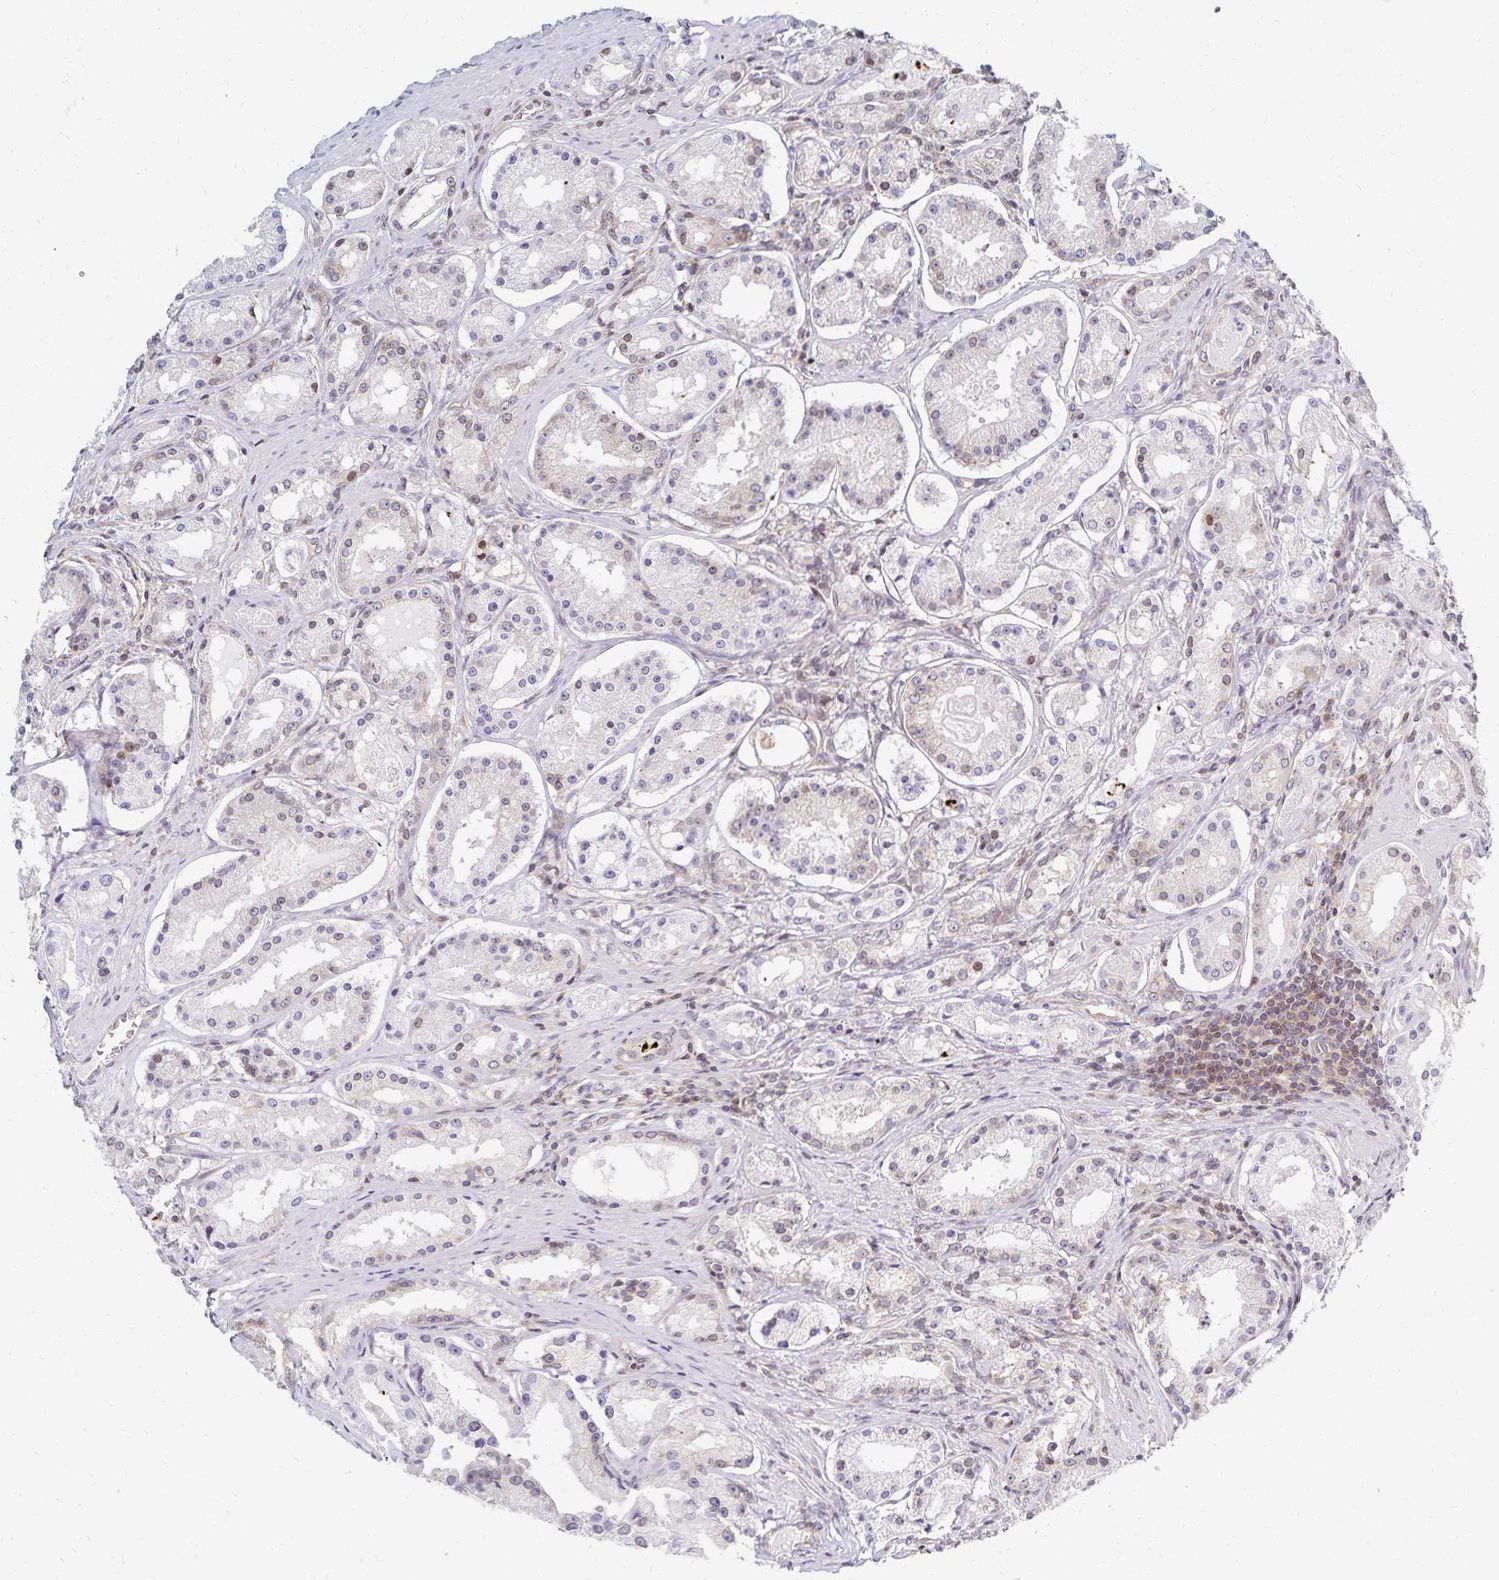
{"staining": {"intensity": "negative", "quantity": "none", "location": "none"}, "tissue": "prostate cancer", "cell_type": "Tumor cells", "image_type": "cancer", "snomed": [{"axis": "morphology", "description": "Adenocarcinoma, Low grade"}, {"axis": "topography", "description": "Prostate"}], "caption": "An immunohistochemistry micrograph of adenocarcinoma (low-grade) (prostate) is shown. There is no staining in tumor cells of adenocarcinoma (low-grade) (prostate).", "gene": "RAB9B", "patient": {"sex": "male", "age": 57}}